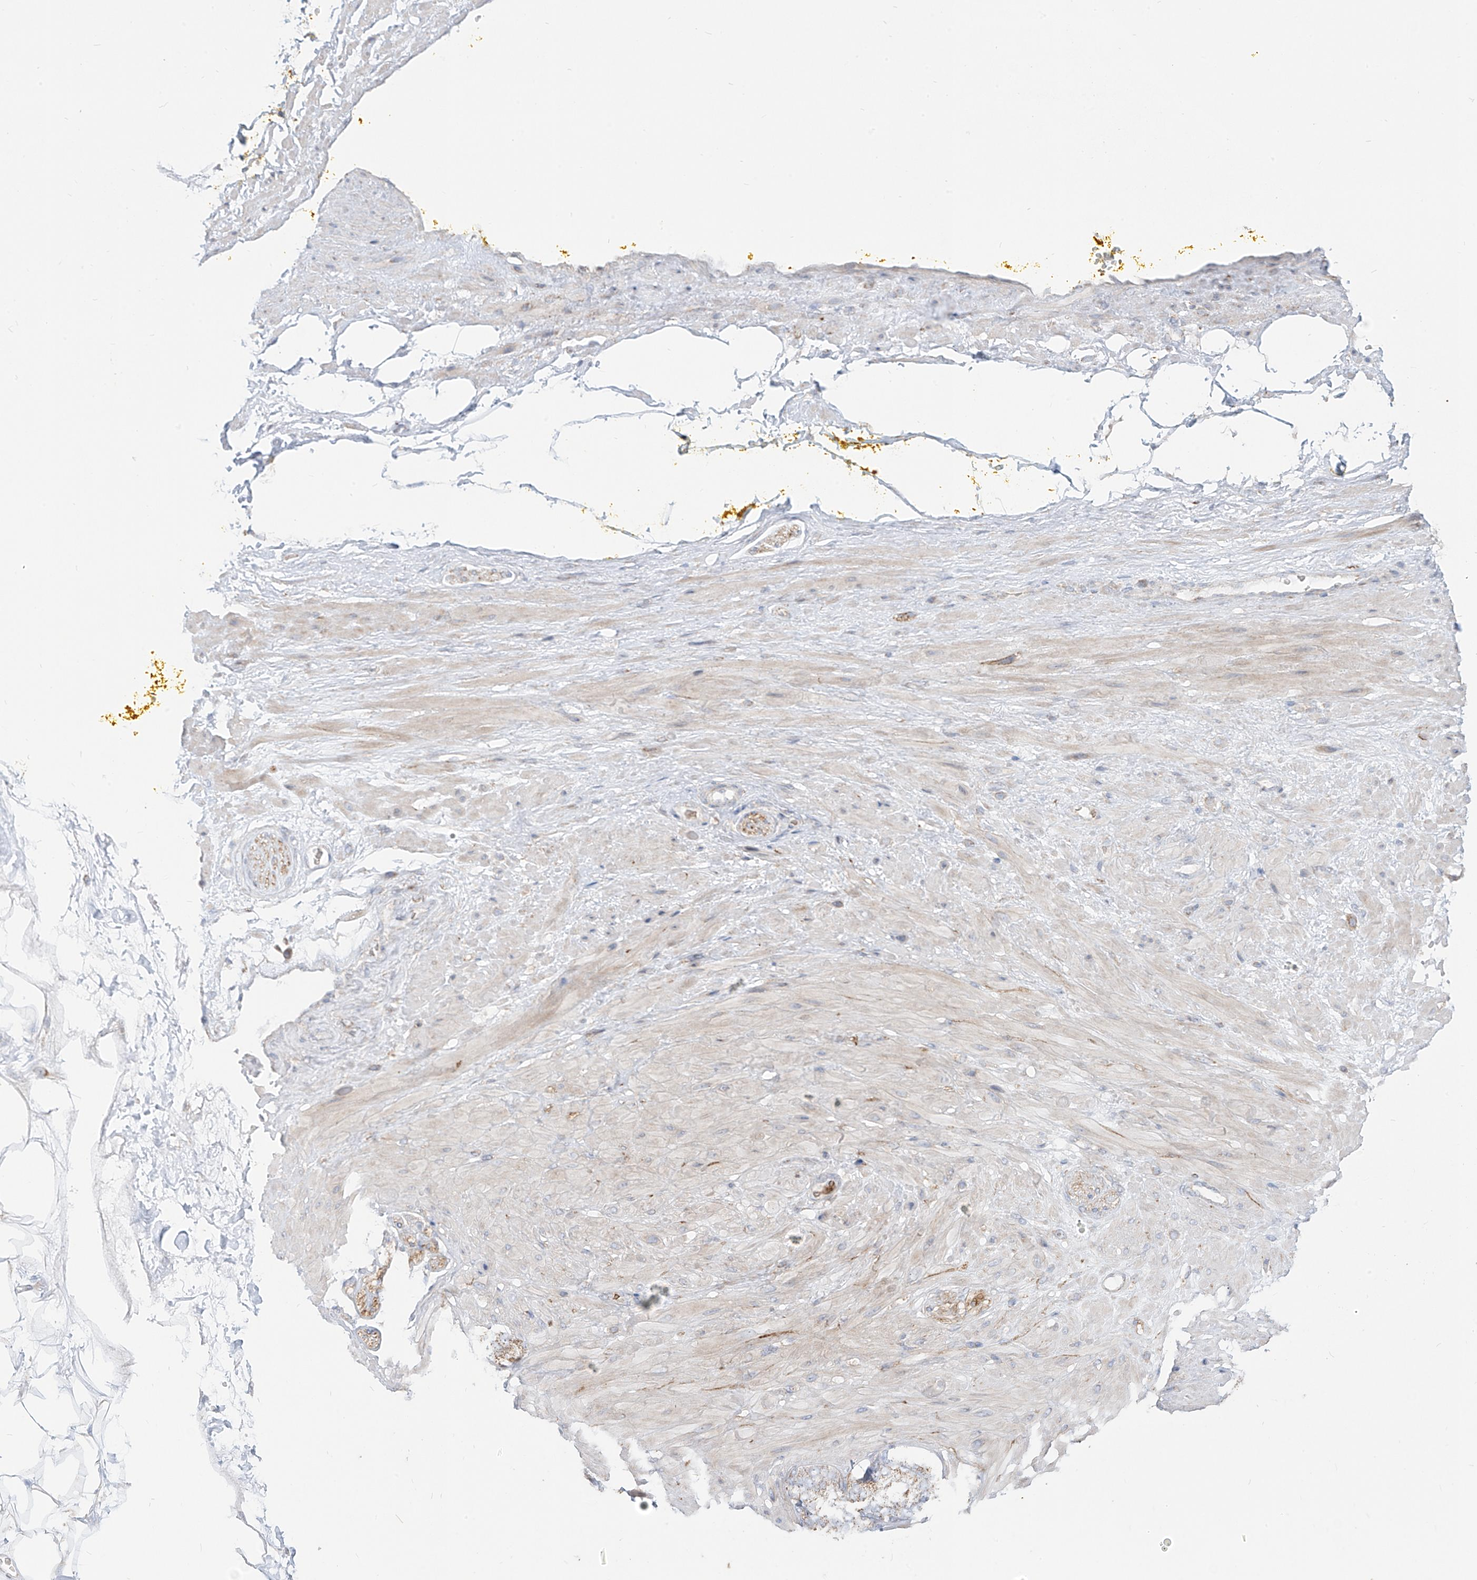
{"staining": {"intensity": "negative", "quantity": "none", "location": "none"}, "tissue": "adipose tissue", "cell_type": "Adipocytes", "image_type": "normal", "snomed": [{"axis": "morphology", "description": "Normal tissue, NOS"}, {"axis": "morphology", "description": "Adenocarcinoma, Low grade"}, {"axis": "topography", "description": "Prostate"}, {"axis": "topography", "description": "Peripheral nerve tissue"}], "caption": "Micrograph shows no significant protein expression in adipocytes of unremarkable adipose tissue.", "gene": "ARHGEF40", "patient": {"sex": "male", "age": 63}}